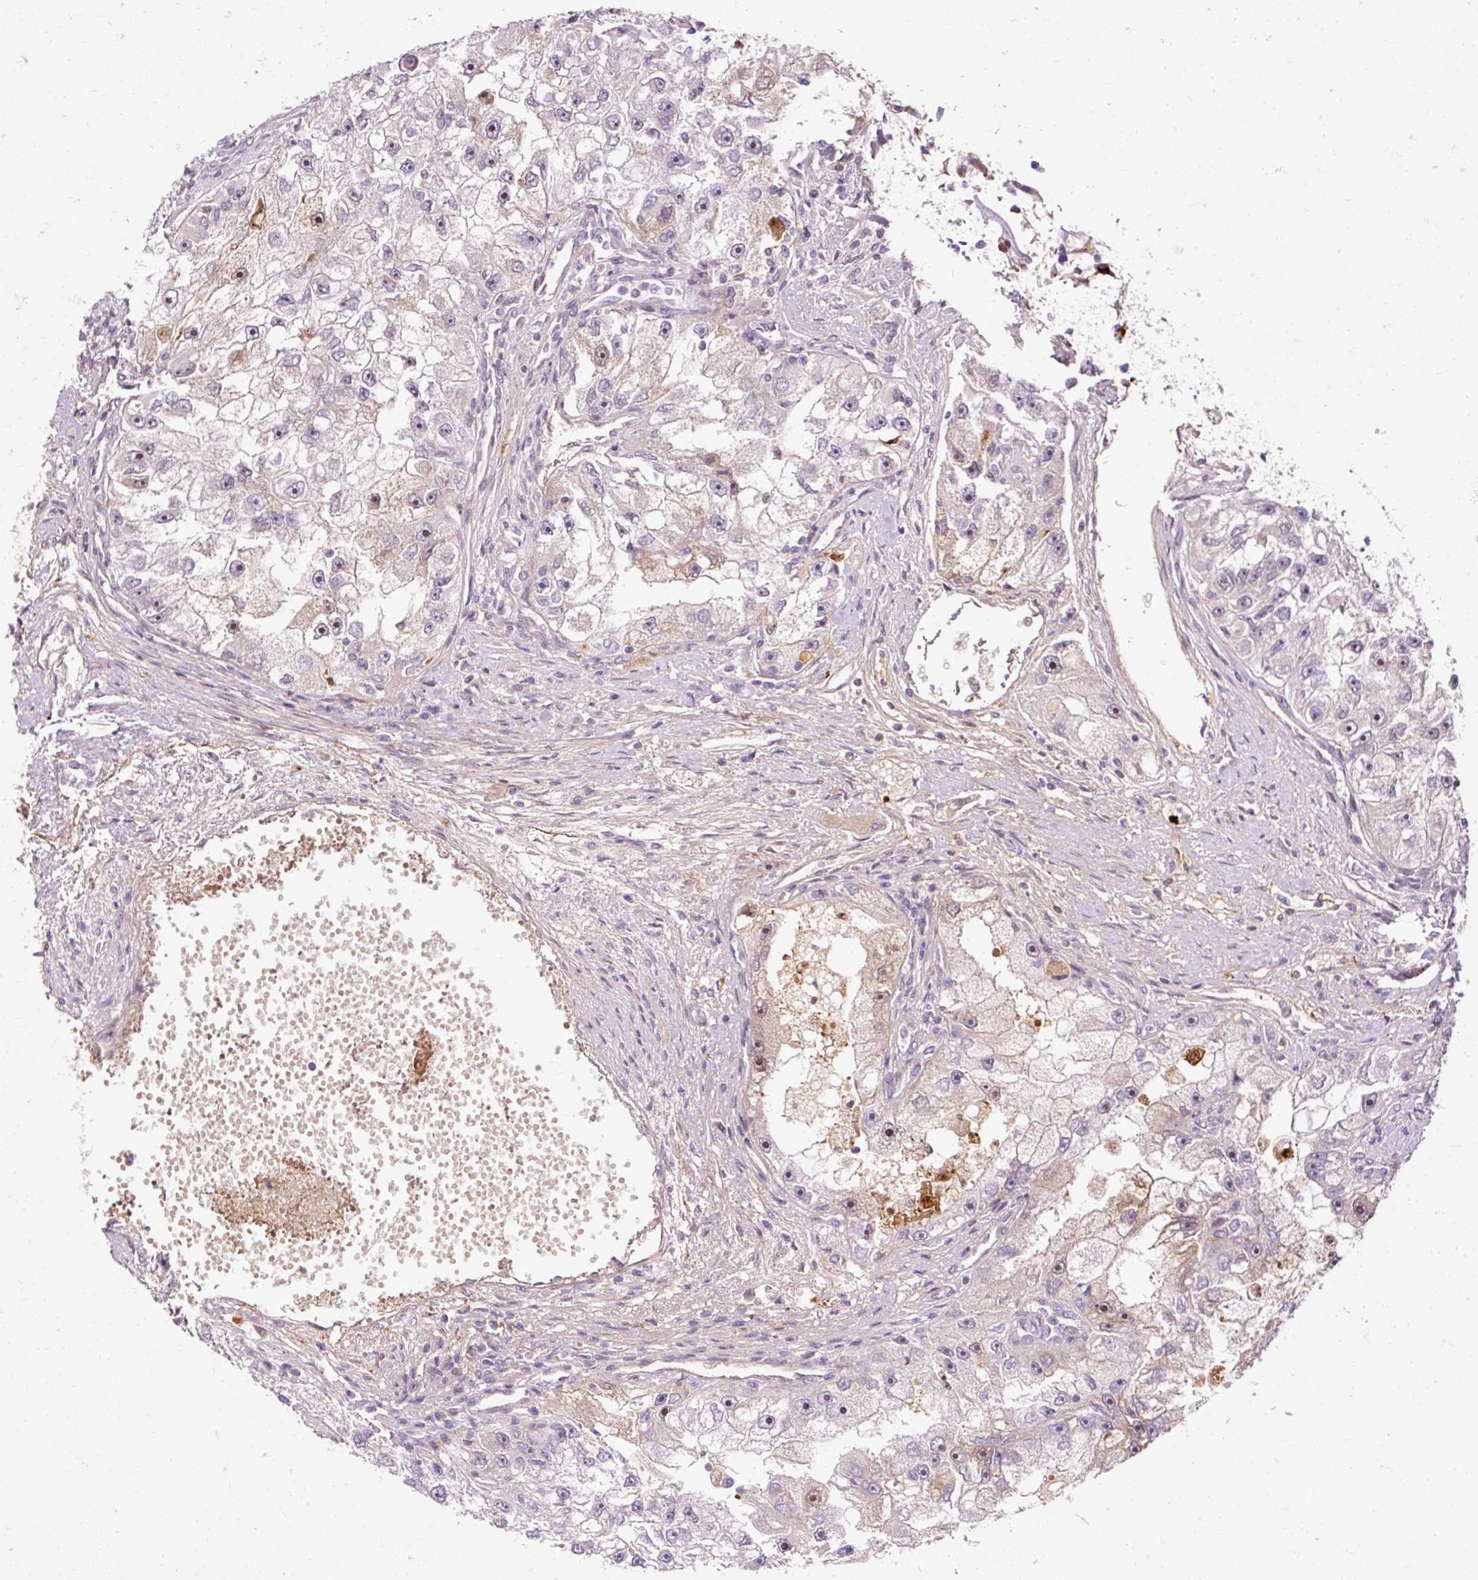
{"staining": {"intensity": "moderate", "quantity": "<25%", "location": "nuclear"}, "tissue": "renal cancer", "cell_type": "Tumor cells", "image_type": "cancer", "snomed": [{"axis": "morphology", "description": "Adenocarcinoma, NOS"}, {"axis": "topography", "description": "Kidney"}], "caption": "This is a histology image of immunohistochemistry (IHC) staining of renal cancer (adenocarcinoma), which shows moderate positivity in the nuclear of tumor cells.", "gene": "CEBPZ", "patient": {"sex": "male", "age": 63}}